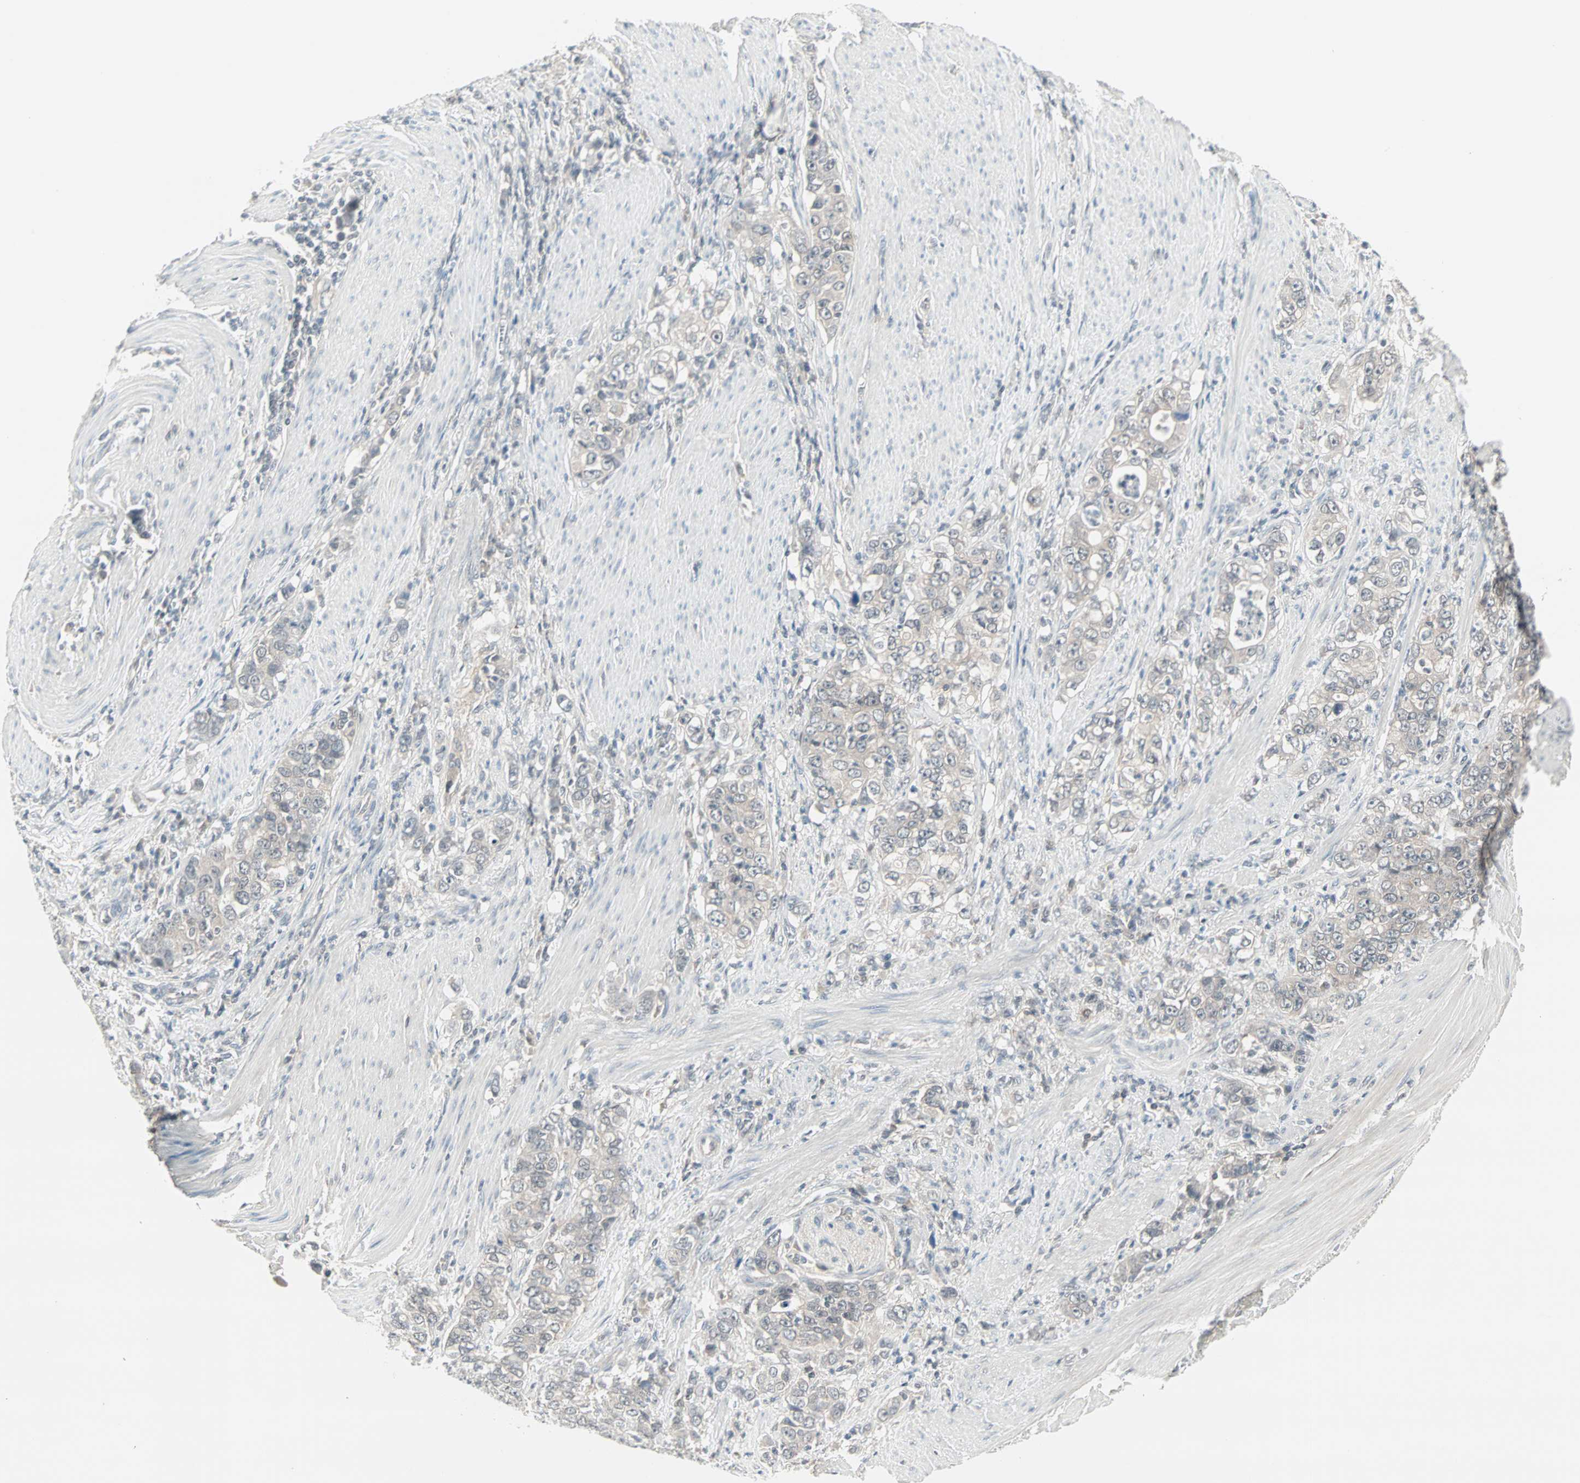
{"staining": {"intensity": "negative", "quantity": "none", "location": "none"}, "tissue": "stomach cancer", "cell_type": "Tumor cells", "image_type": "cancer", "snomed": [{"axis": "morphology", "description": "Adenocarcinoma, NOS"}, {"axis": "topography", "description": "Stomach, lower"}], "caption": "High magnification brightfield microscopy of adenocarcinoma (stomach) stained with DAB (brown) and counterstained with hematoxylin (blue): tumor cells show no significant staining. (DAB (3,3'-diaminobenzidine) immunohistochemistry (IHC), high magnification).", "gene": "PTPA", "patient": {"sex": "female", "age": 72}}